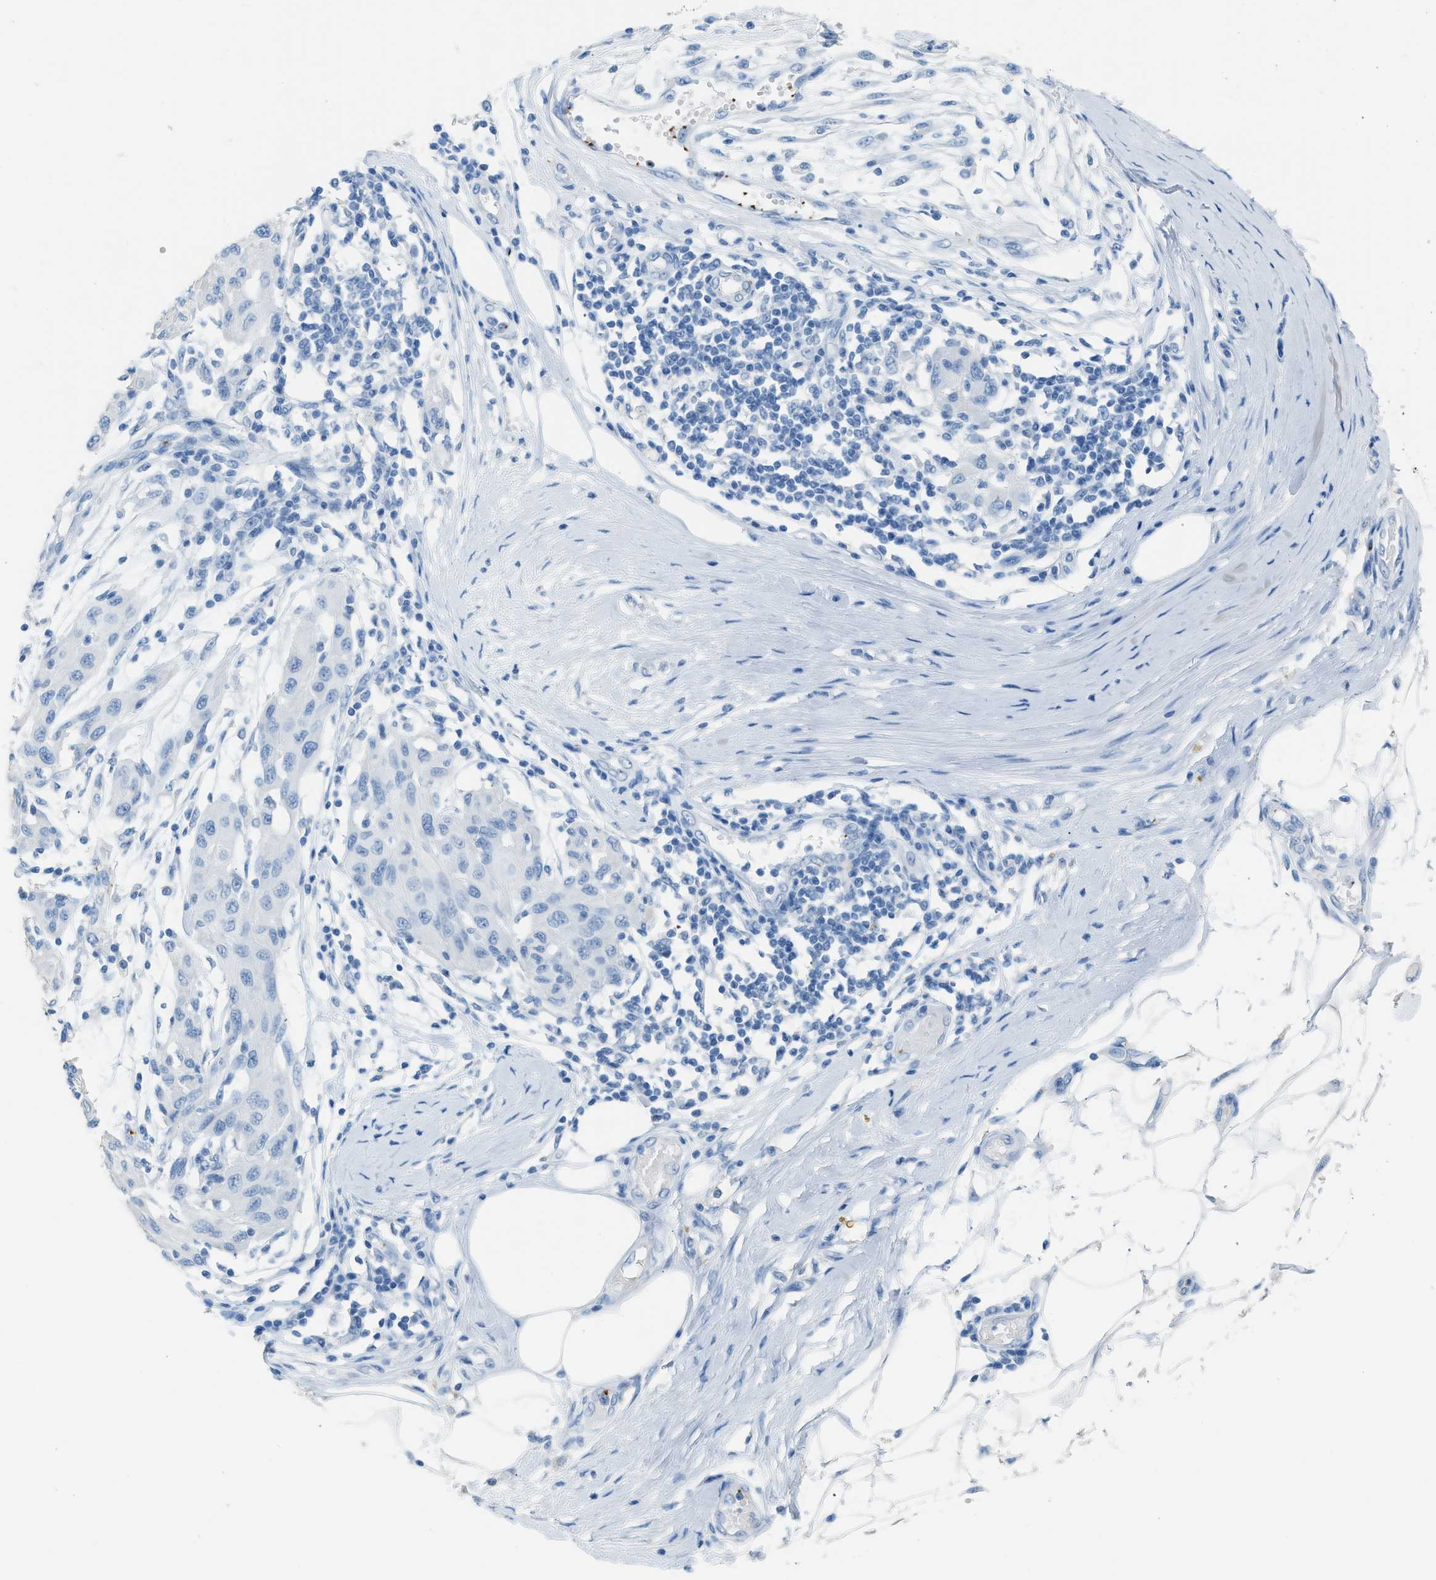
{"staining": {"intensity": "negative", "quantity": "none", "location": "none"}, "tissue": "melanoma", "cell_type": "Tumor cells", "image_type": "cancer", "snomed": [{"axis": "morphology", "description": "Normal tissue, NOS"}, {"axis": "morphology", "description": "Malignant melanoma, NOS"}, {"axis": "topography", "description": "Skin"}], "caption": "Histopathology image shows no protein expression in tumor cells of malignant melanoma tissue. Brightfield microscopy of immunohistochemistry (IHC) stained with DAB (3,3'-diaminobenzidine) (brown) and hematoxylin (blue), captured at high magnification.", "gene": "FAIM2", "patient": {"sex": "male", "age": 62}}